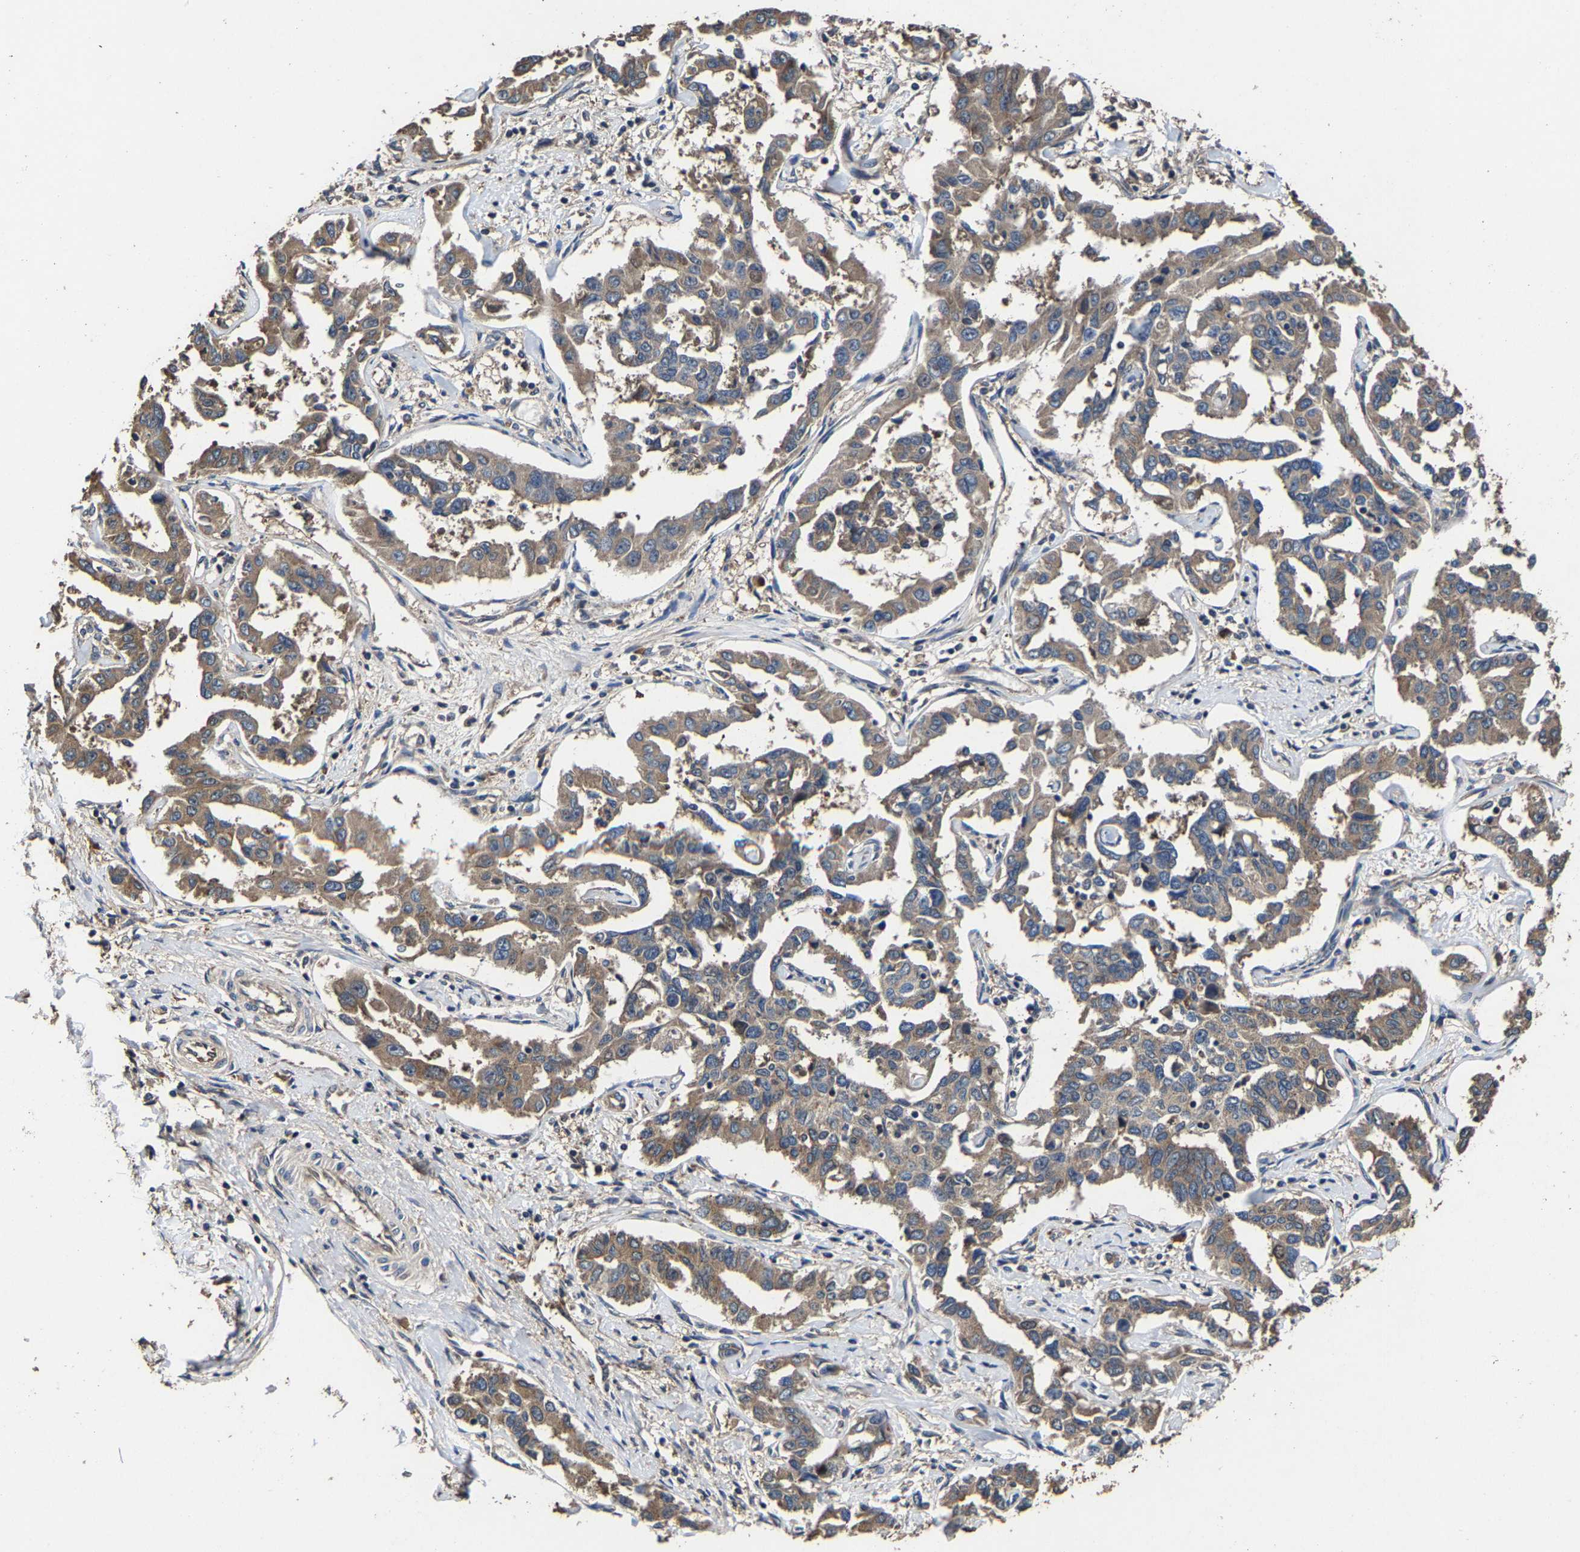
{"staining": {"intensity": "moderate", "quantity": ">75%", "location": "cytoplasmic/membranous"}, "tissue": "liver cancer", "cell_type": "Tumor cells", "image_type": "cancer", "snomed": [{"axis": "morphology", "description": "Cholangiocarcinoma"}, {"axis": "topography", "description": "Liver"}], "caption": "This photomicrograph reveals liver cancer (cholangiocarcinoma) stained with immunohistochemistry to label a protein in brown. The cytoplasmic/membranous of tumor cells show moderate positivity for the protein. Nuclei are counter-stained blue.", "gene": "EBAG9", "patient": {"sex": "male", "age": 59}}